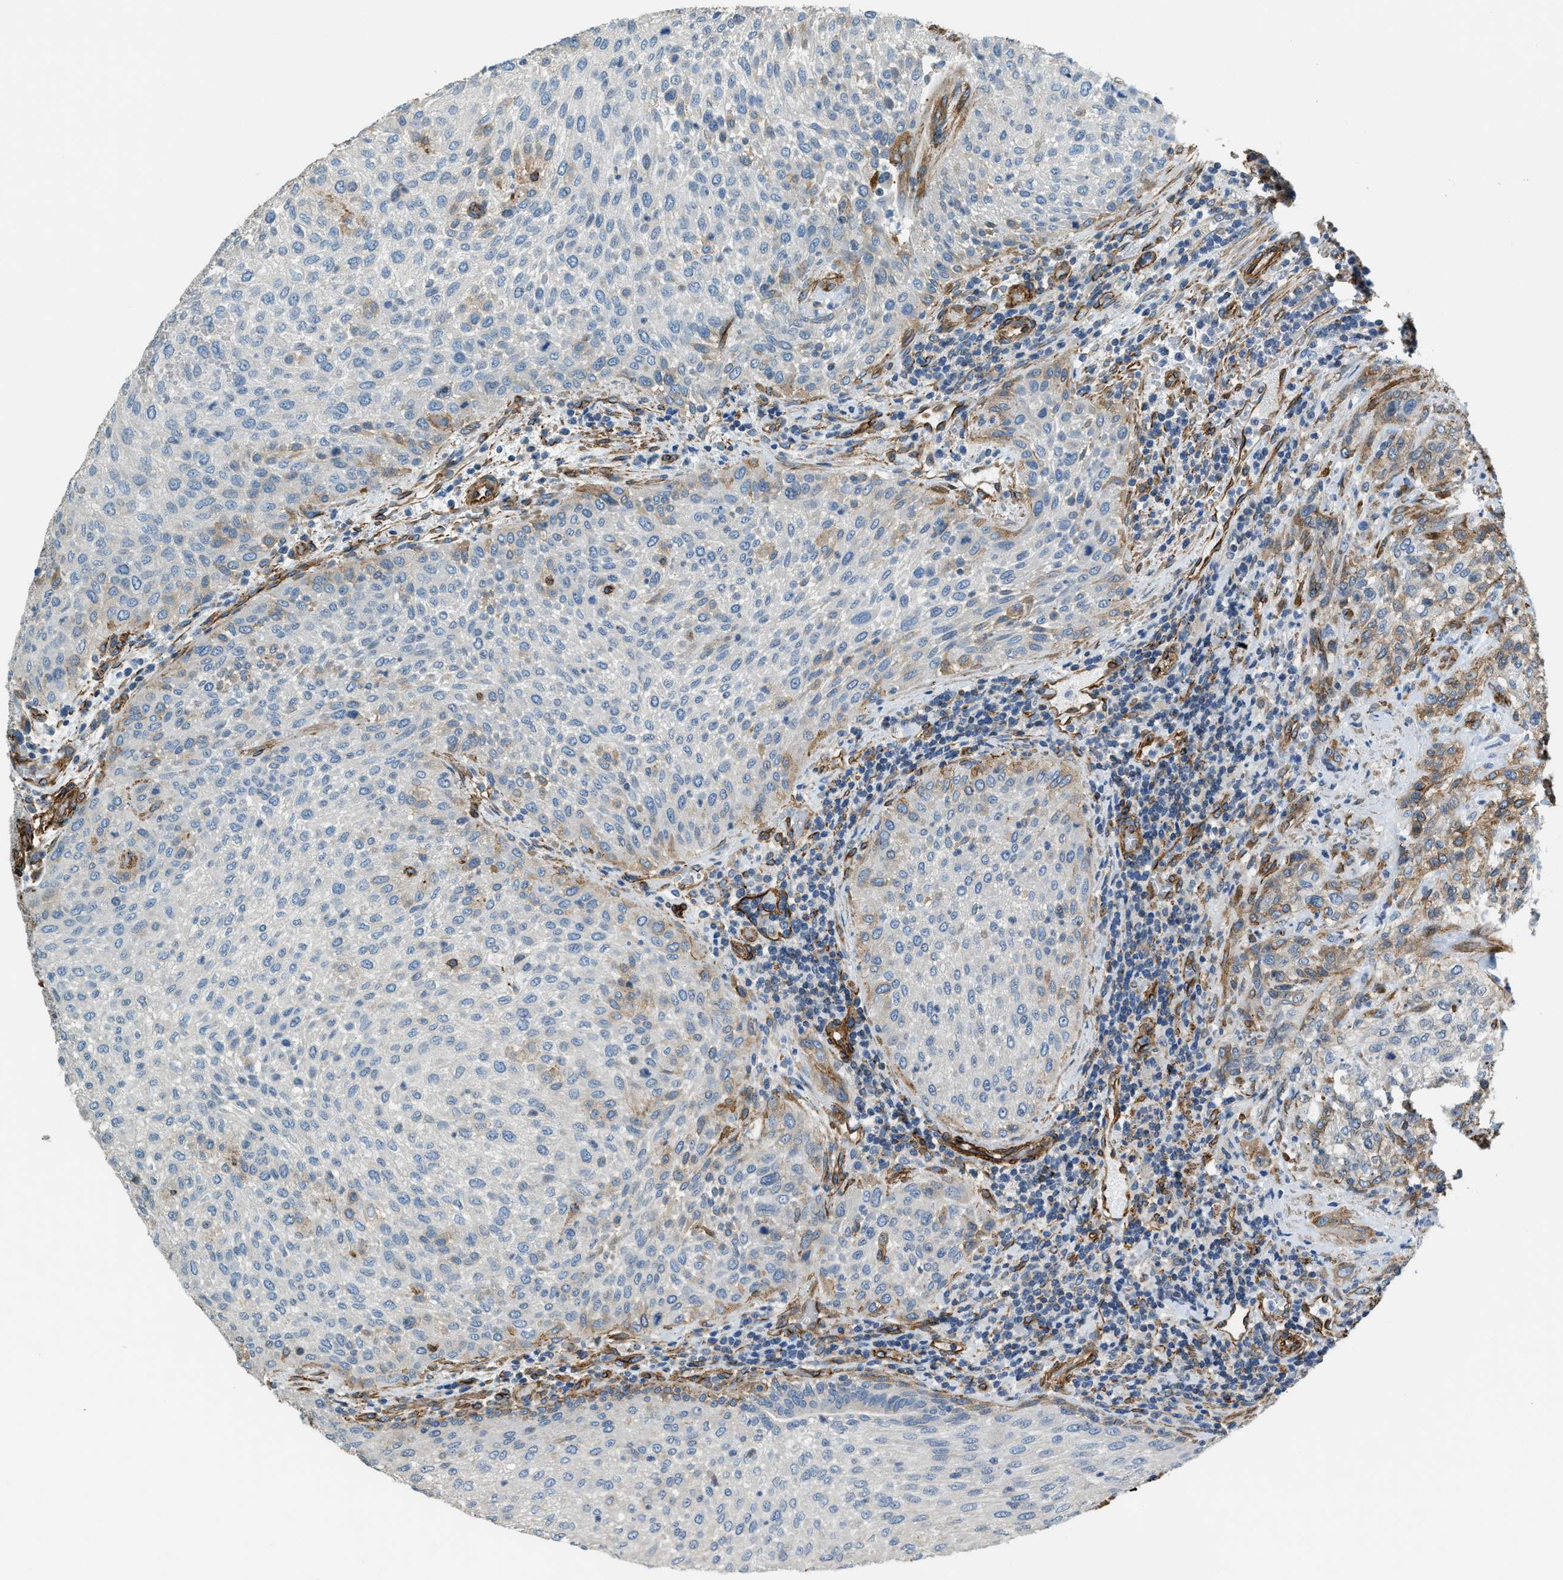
{"staining": {"intensity": "moderate", "quantity": "<25%", "location": "cytoplasmic/membranous"}, "tissue": "urothelial cancer", "cell_type": "Tumor cells", "image_type": "cancer", "snomed": [{"axis": "morphology", "description": "Urothelial carcinoma, Low grade"}, {"axis": "morphology", "description": "Urothelial carcinoma, High grade"}, {"axis": "topography", "description": "Urinary bladder"}], "caption": "Immunohistochemical staining of urothelial carcinoma (low-grade) exhibits low levels of moderate cytoplasmic/membranous expression in approximately <25% of tumor cells. Immunohistochemistry stains the protein of interest in brown and the nuclei are stained blue.", "gene": "TMEM43", "patient": {"sex": "male", "age": 35}}